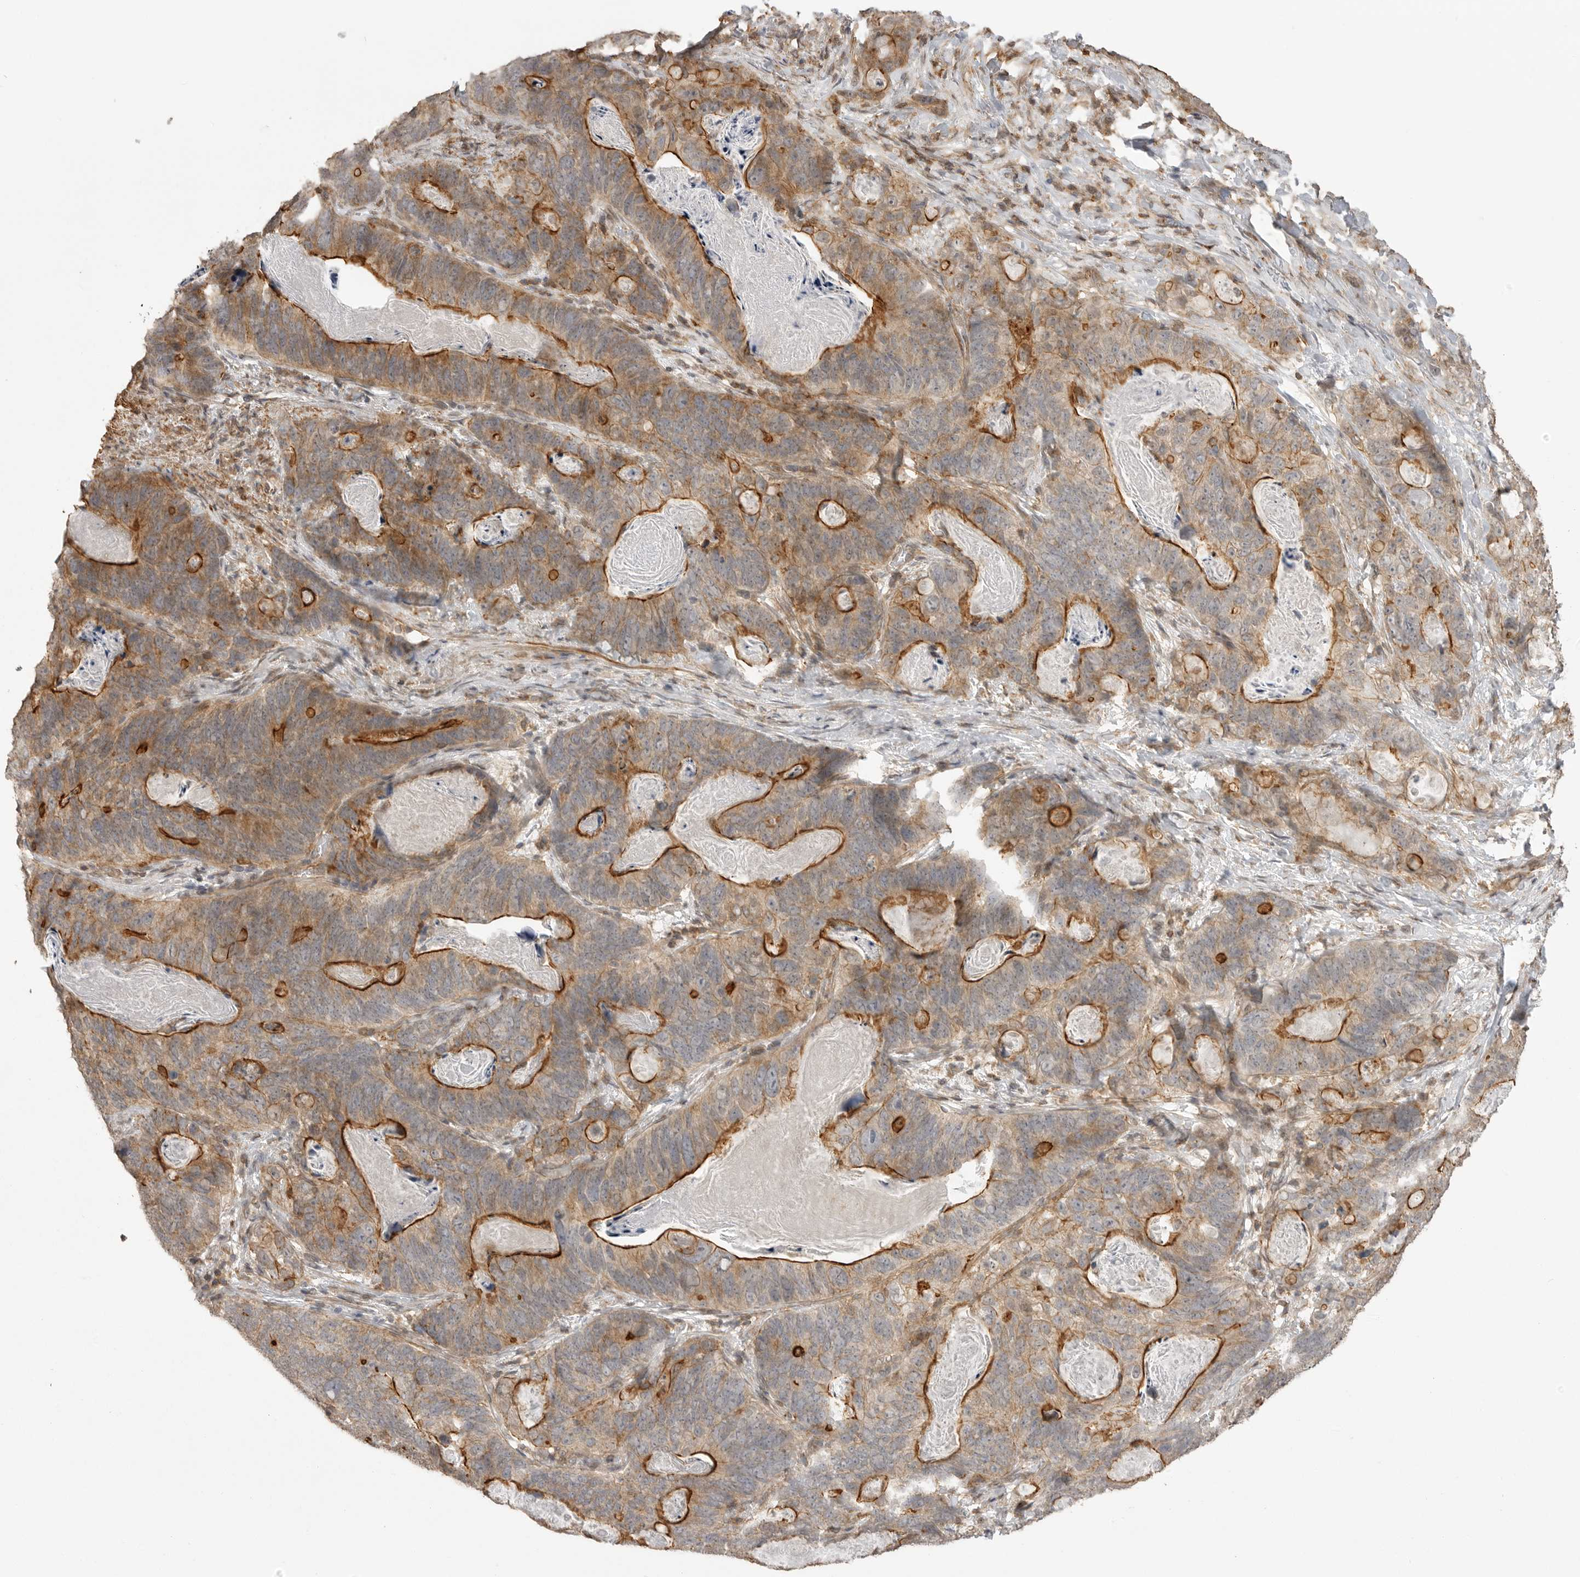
{"staining": {"intensity": "strong", "quantity": "25%-75%", "location": "cytoplasmic/membranous"}, "tissue": "stomach cancer", "cell_type": "Tumor cells", "image_type": "cancer", "snomed": [{"axis": "morphology", "description": "Normal tissue, NOS"}, {"axis": "morphology", "description": "Adenocarcinoma, NOS"}, {"axis": "topography", "description": "Stomach"}], "caption": "Human adenocarcinoma (stomach) stained with a brown dye exhibits strong cytoplasmic/membranous positive staining in about 25%-75% of tumor cells.", "gene": "GPC2", "patient": {"sex": "female", "age": 89}}